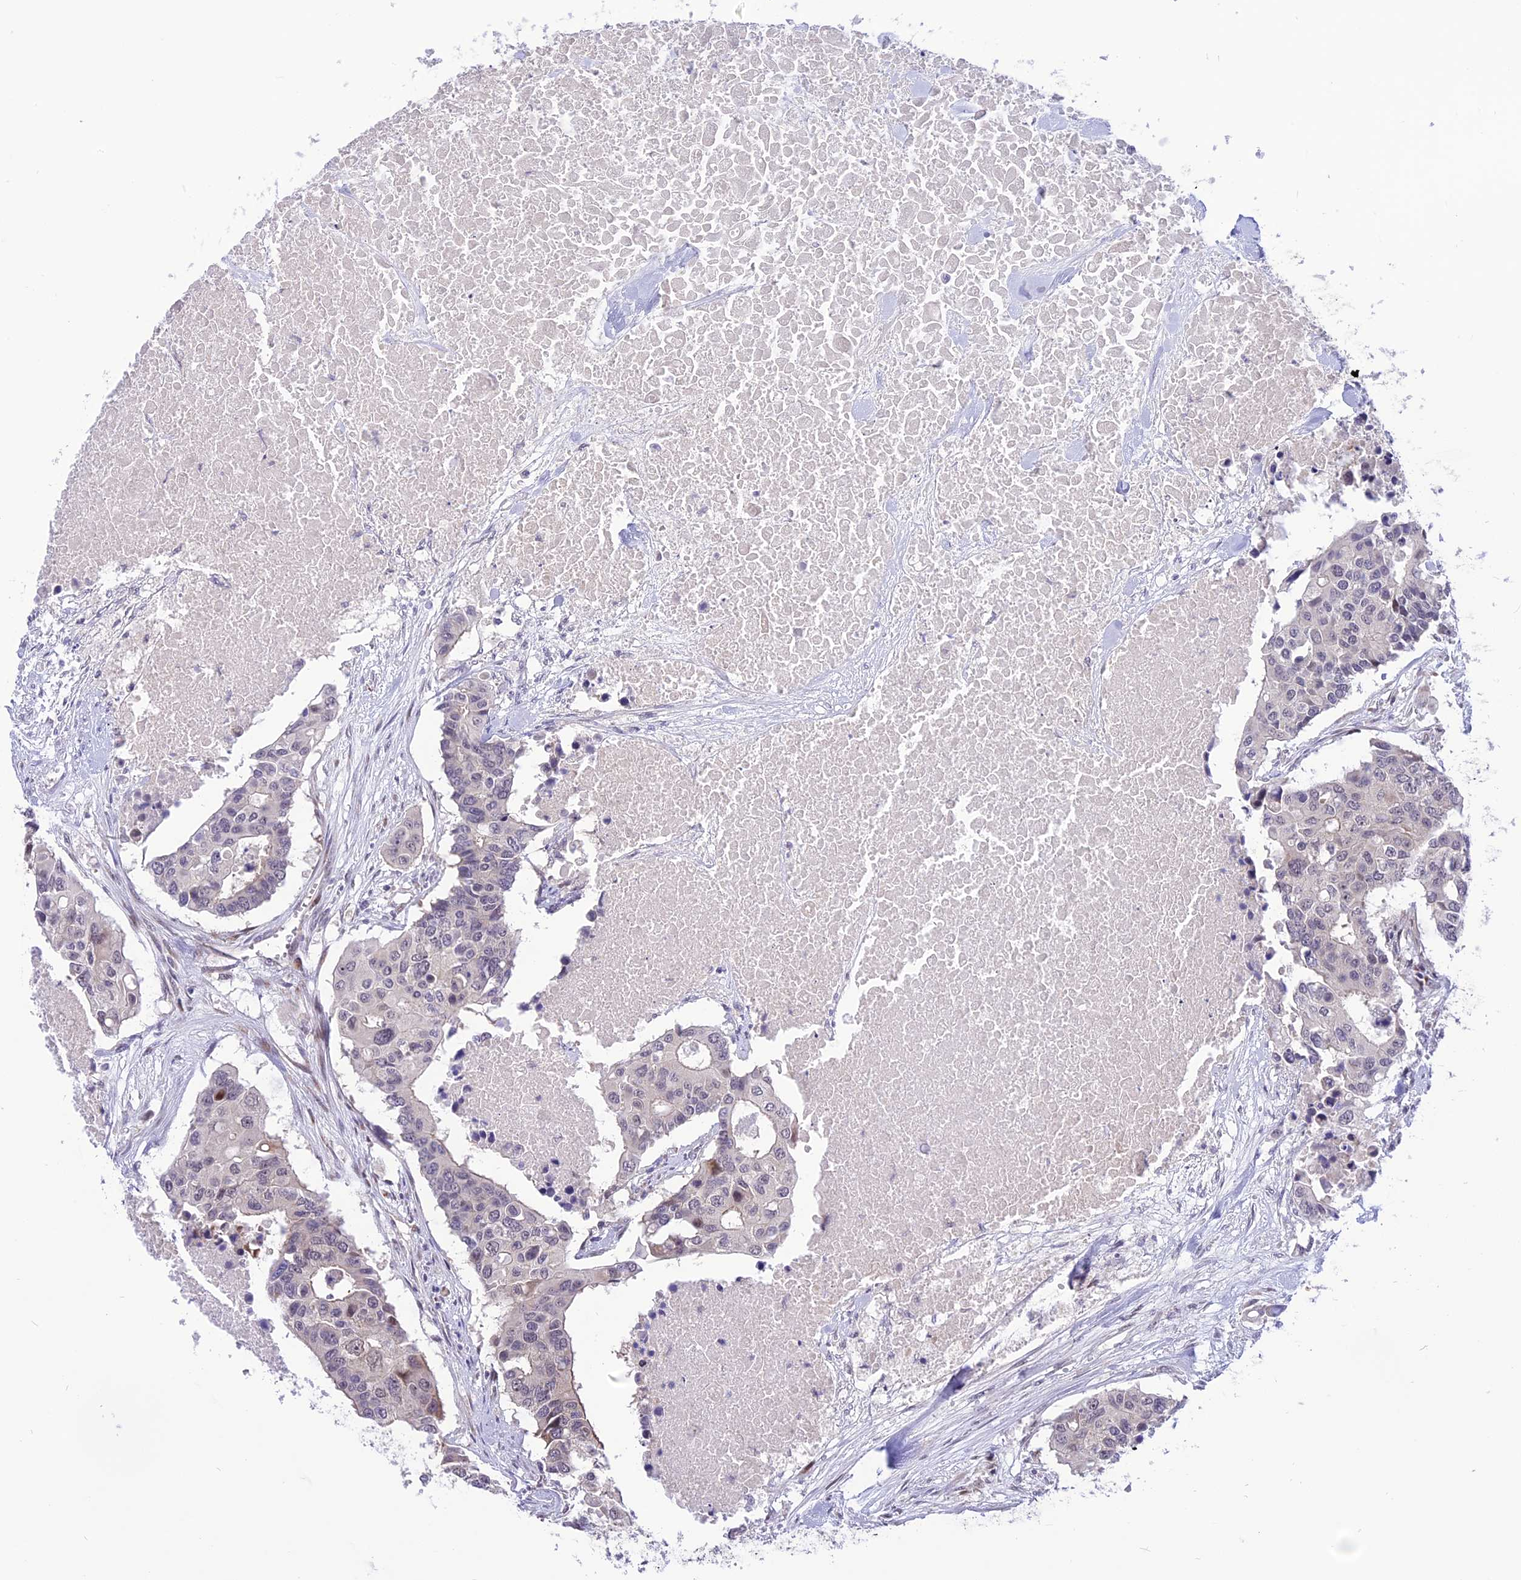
{"staining": {"intensity": "negative", "quantity": "none", "location": "none"}, "tissue": "colorectal cancer", "cell_type": "Tumor cells", "image_type": "cancer", "snomed": [{"axis": "morphology", "description": "Adenocarcinoma, NOS"}, {"axis": "topography", "description": "Colon"}], "caption": "There is no significant positivity in tumor cells of colorectal adenocarcinoma. (Stains: DAB IHC with hematoxylin counter stain, Microscopy: brightfield microscopy at high magnification).", "gene": "ZNF837", "patient": {"sex": "male", "age": 77}}